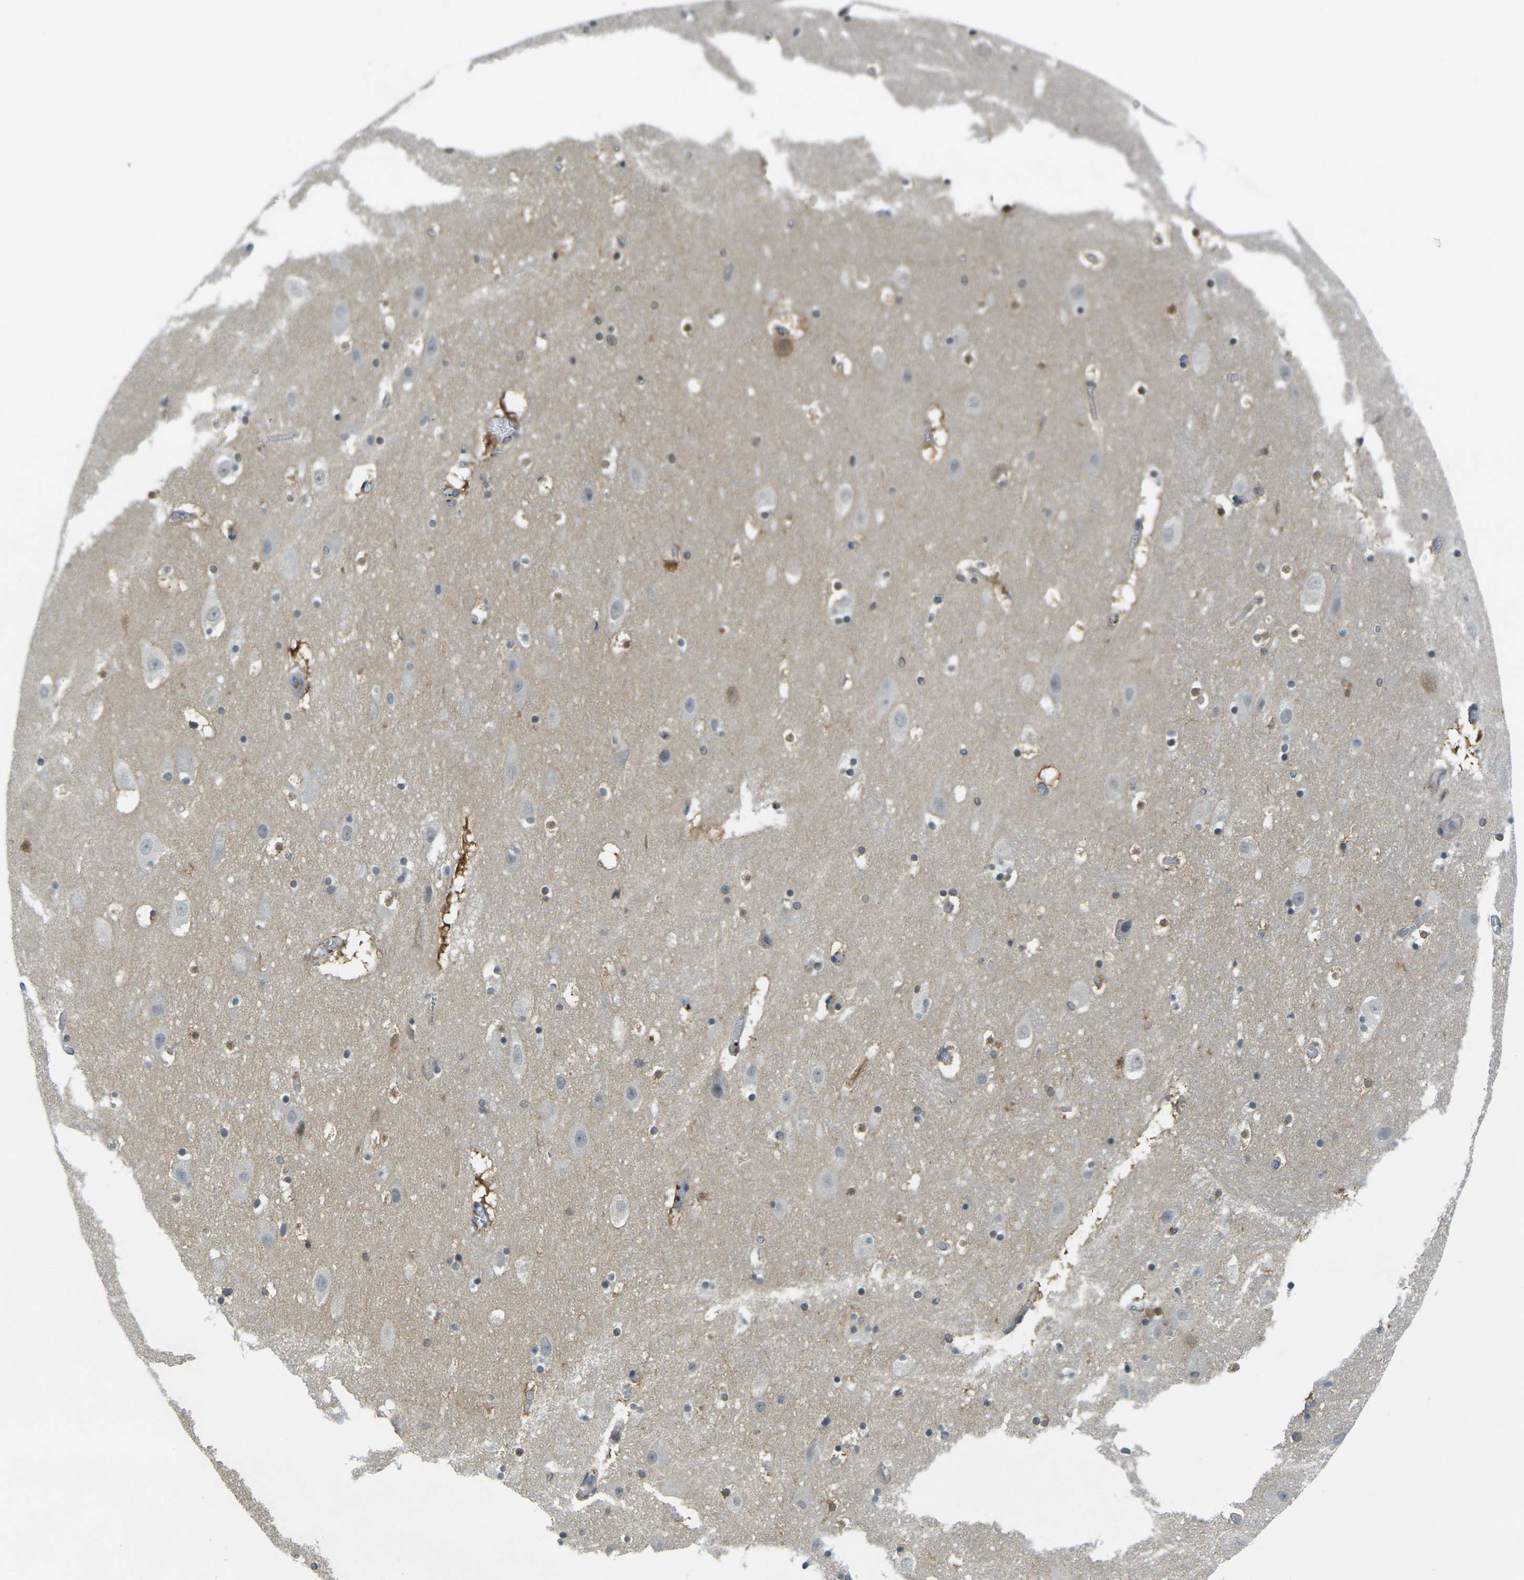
{"staining": {"intensity": "moderate", "quantity": "<25%", "location": "cytoplasmic/membranous,nuclear"}, "tissue": "hippocampus", "cell_type": "Glial cells", "image_type": "normal", "snomed": [{"axis": "morphology", "description": "Normal tissue, NOS"}, {"axis": "topography", "description": "Hippocampus"}], "caption": "The histopathology image reveals staining of normal hippocampus, revealing moderate cytoplasmic/membranous,nuclear protein positivity (brown color) within glial cells. (IHC, brightfield microscopy, high magnification).", "gene": "PLCD1", "patient": {"sex": "male", "age": 45}}